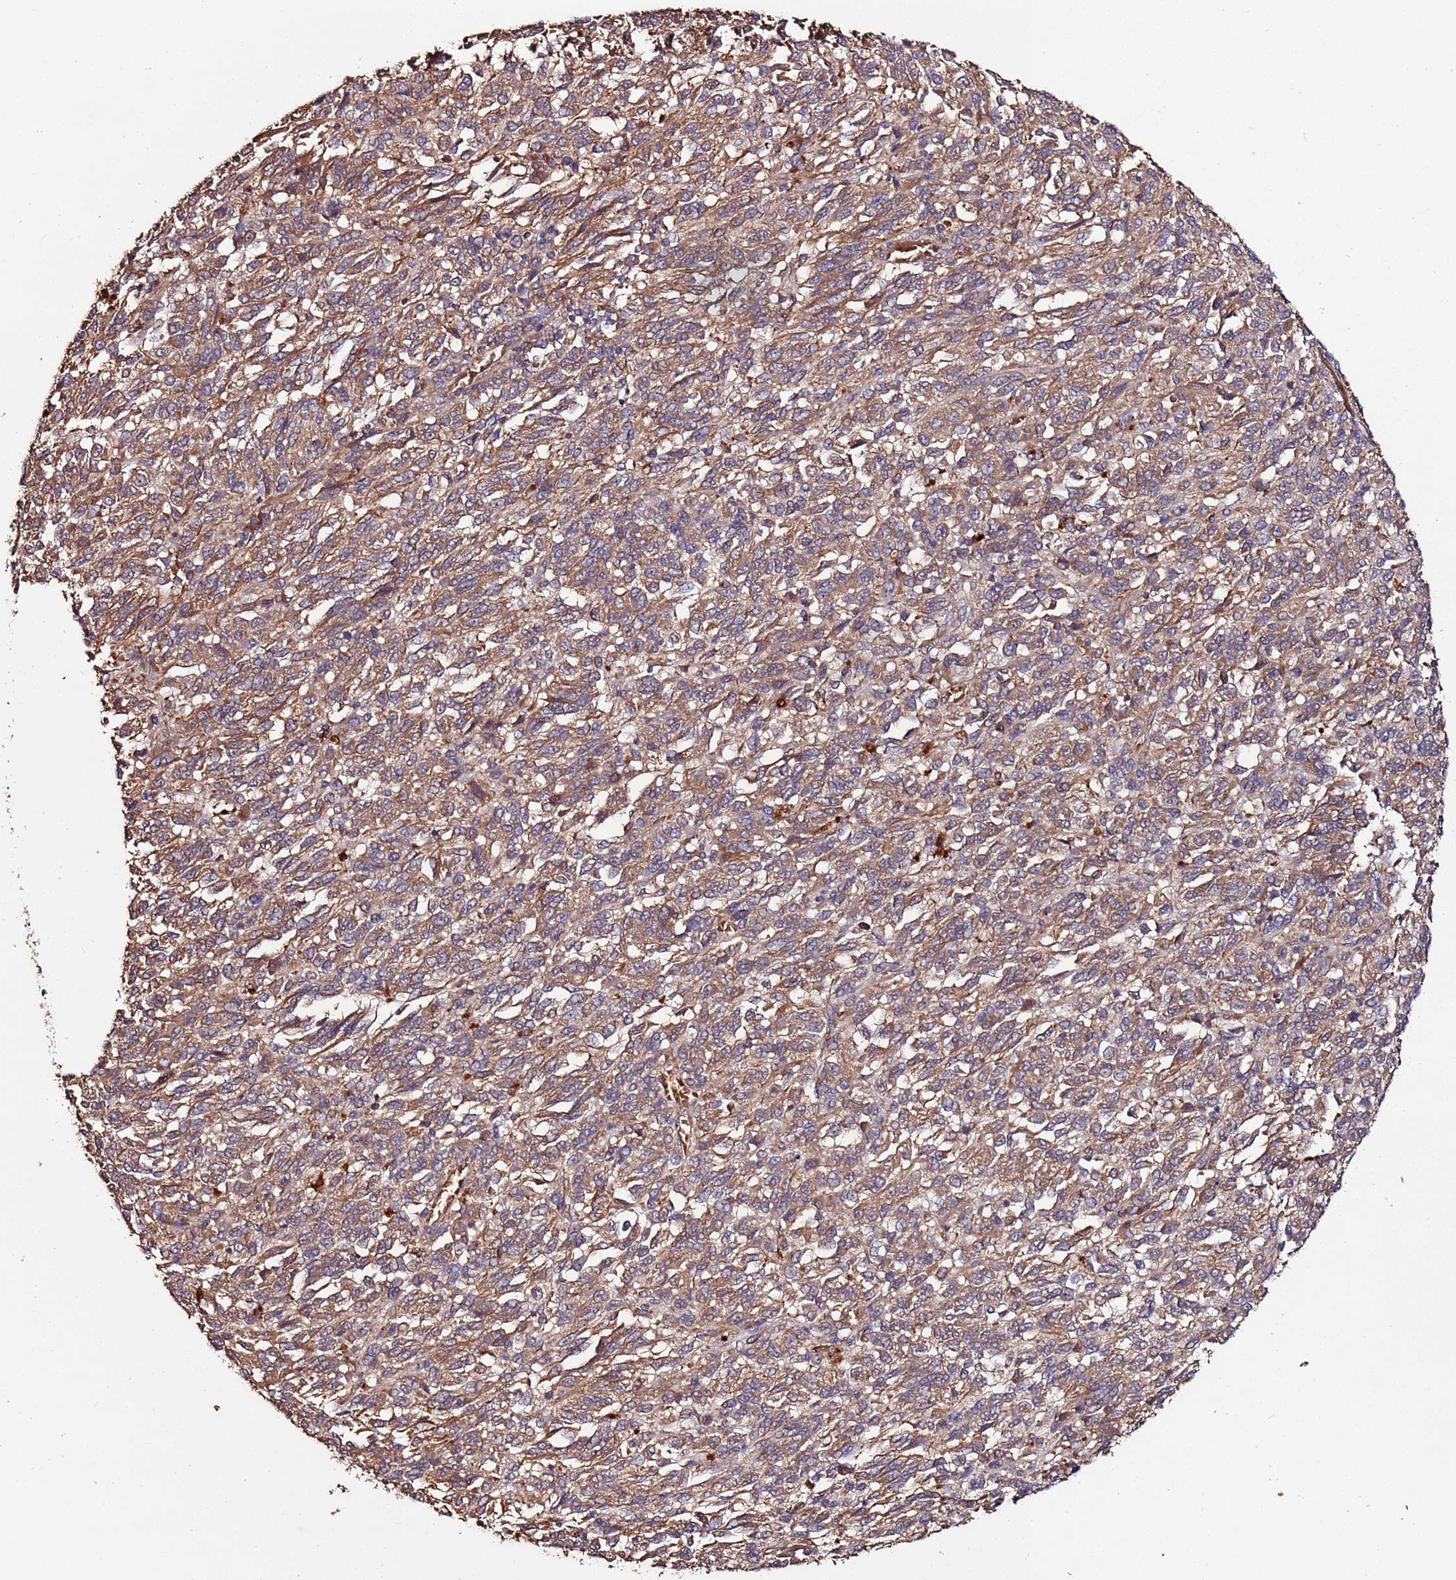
{"staining": {"intensity": "moderate", "quantity": ">75%", "location": "cytoplasmic/membranous"}, "tissue": "melanoma", "cell_type": "Tumor cells", "image_type": "cancer", "snomed": [{"axis": "morphology", "description": "Malignant melanoma, Metastatic site"}, {"axis": "topography", "description": "Lung"}], "caption": "Malignant melanoma (metastatic site) stained with DAB (3,3'-diaminobenzidine) immunohistochemistry demonstrates medium levels of moderate cytoplasmic/membranous expression in approximately >75% of tumor cells.", "gene": "RPS15A", "patient": {"sex": "male", "age": 64}}